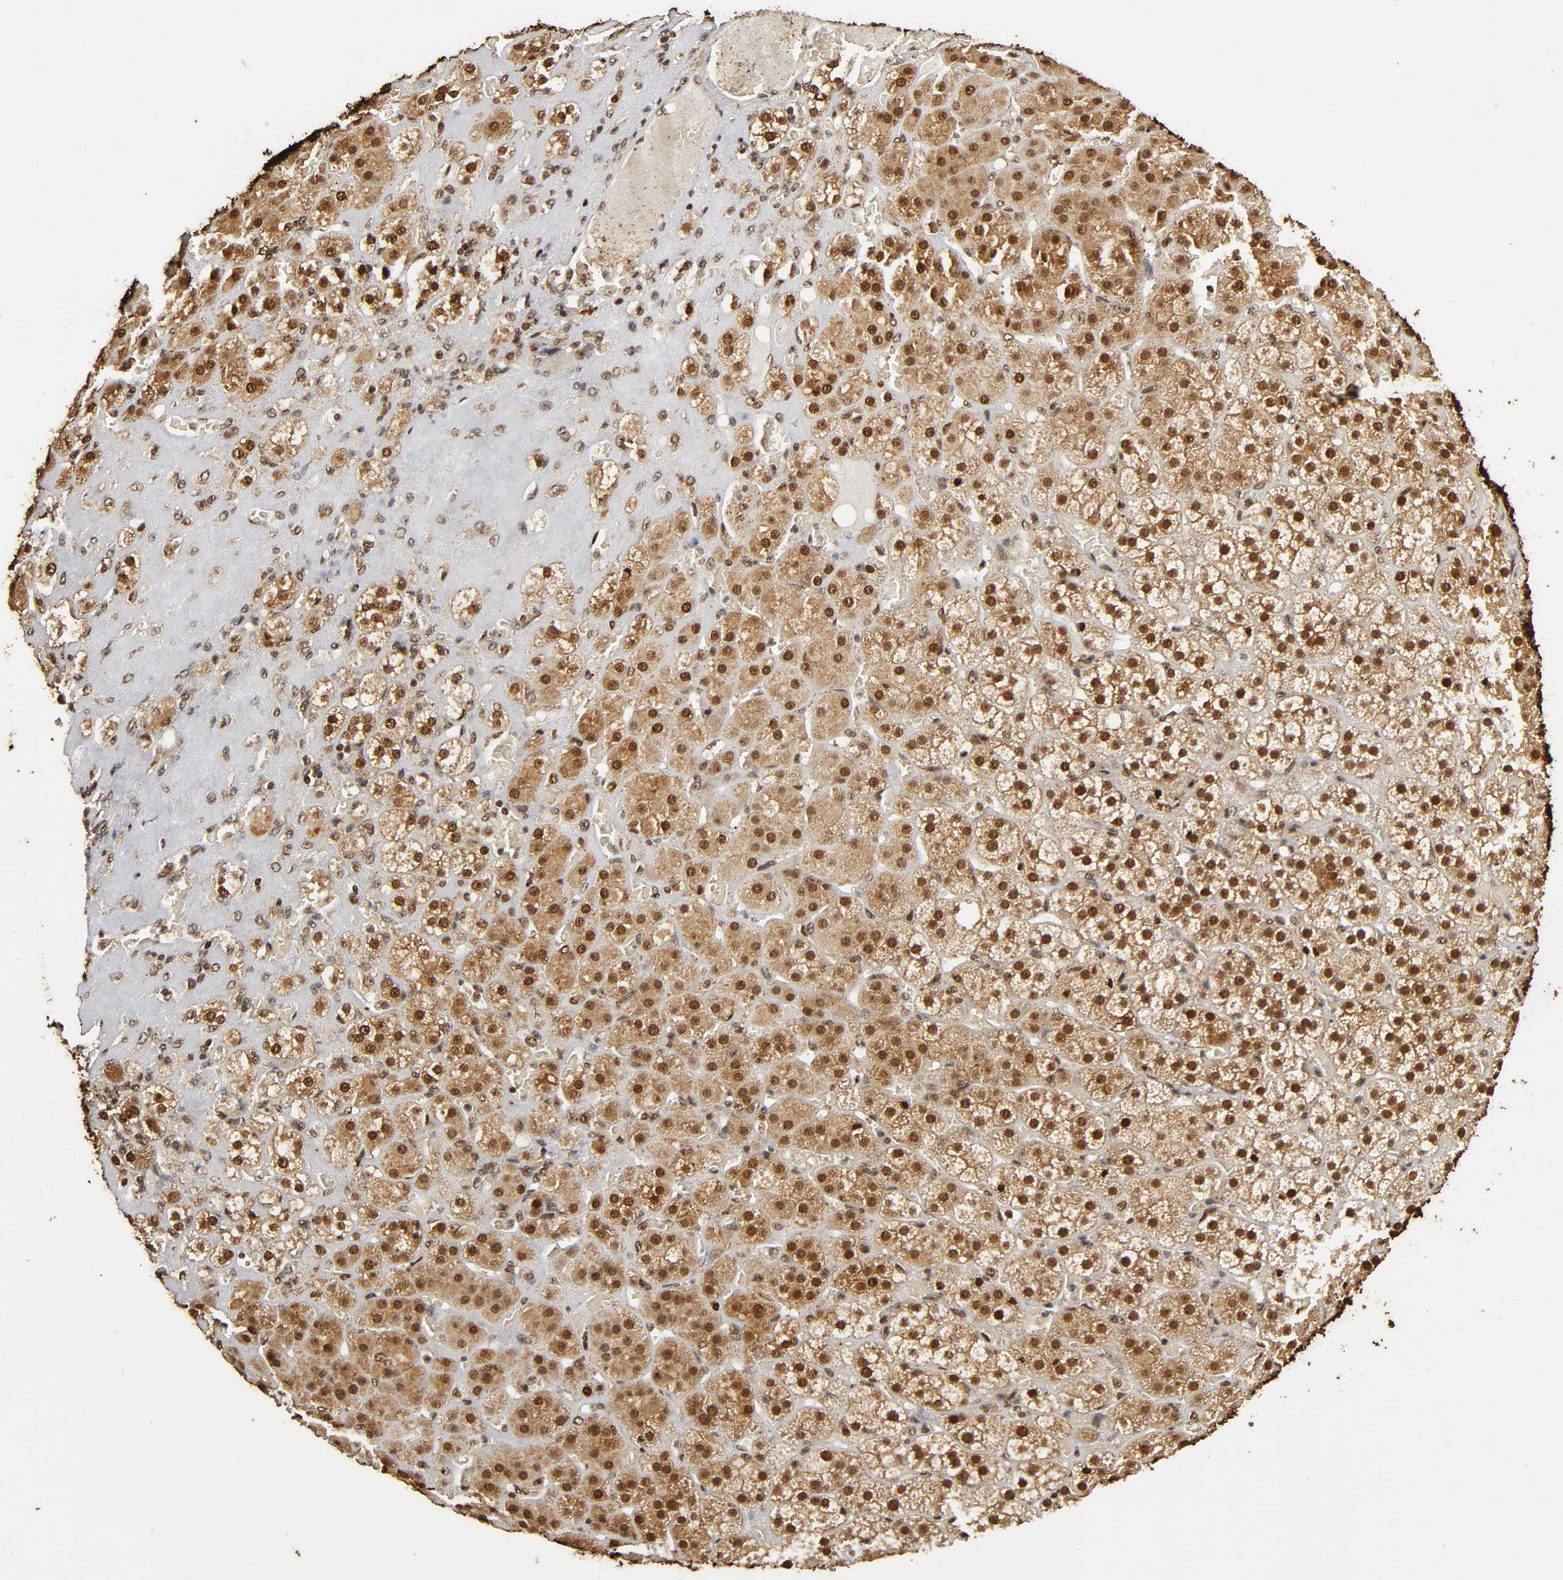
{"staining": {"intensity": "strong", "quantity": ">75%", "location": "cytoplasmic/membranous,nuclear"}, "tissue": "adrenal gland", "cell_type": "Glandular cells", "image_type": "normal", "snomed": [{"axis": "morphology", "description": "Normal tissue, NOS"}, {"axis": "topography", "description": "Adrenal gland"}], "caption": "Immunohistochemistry (IHC) micrograph of benign adrenal gland stained for a protein (brown), which displays high levels of strong cytoplasmic/membranous,nuclear positivity in approximately >75% of glandular cells.", "gene": "RNF122", "patient": {"sex": "female", "age": 71}}